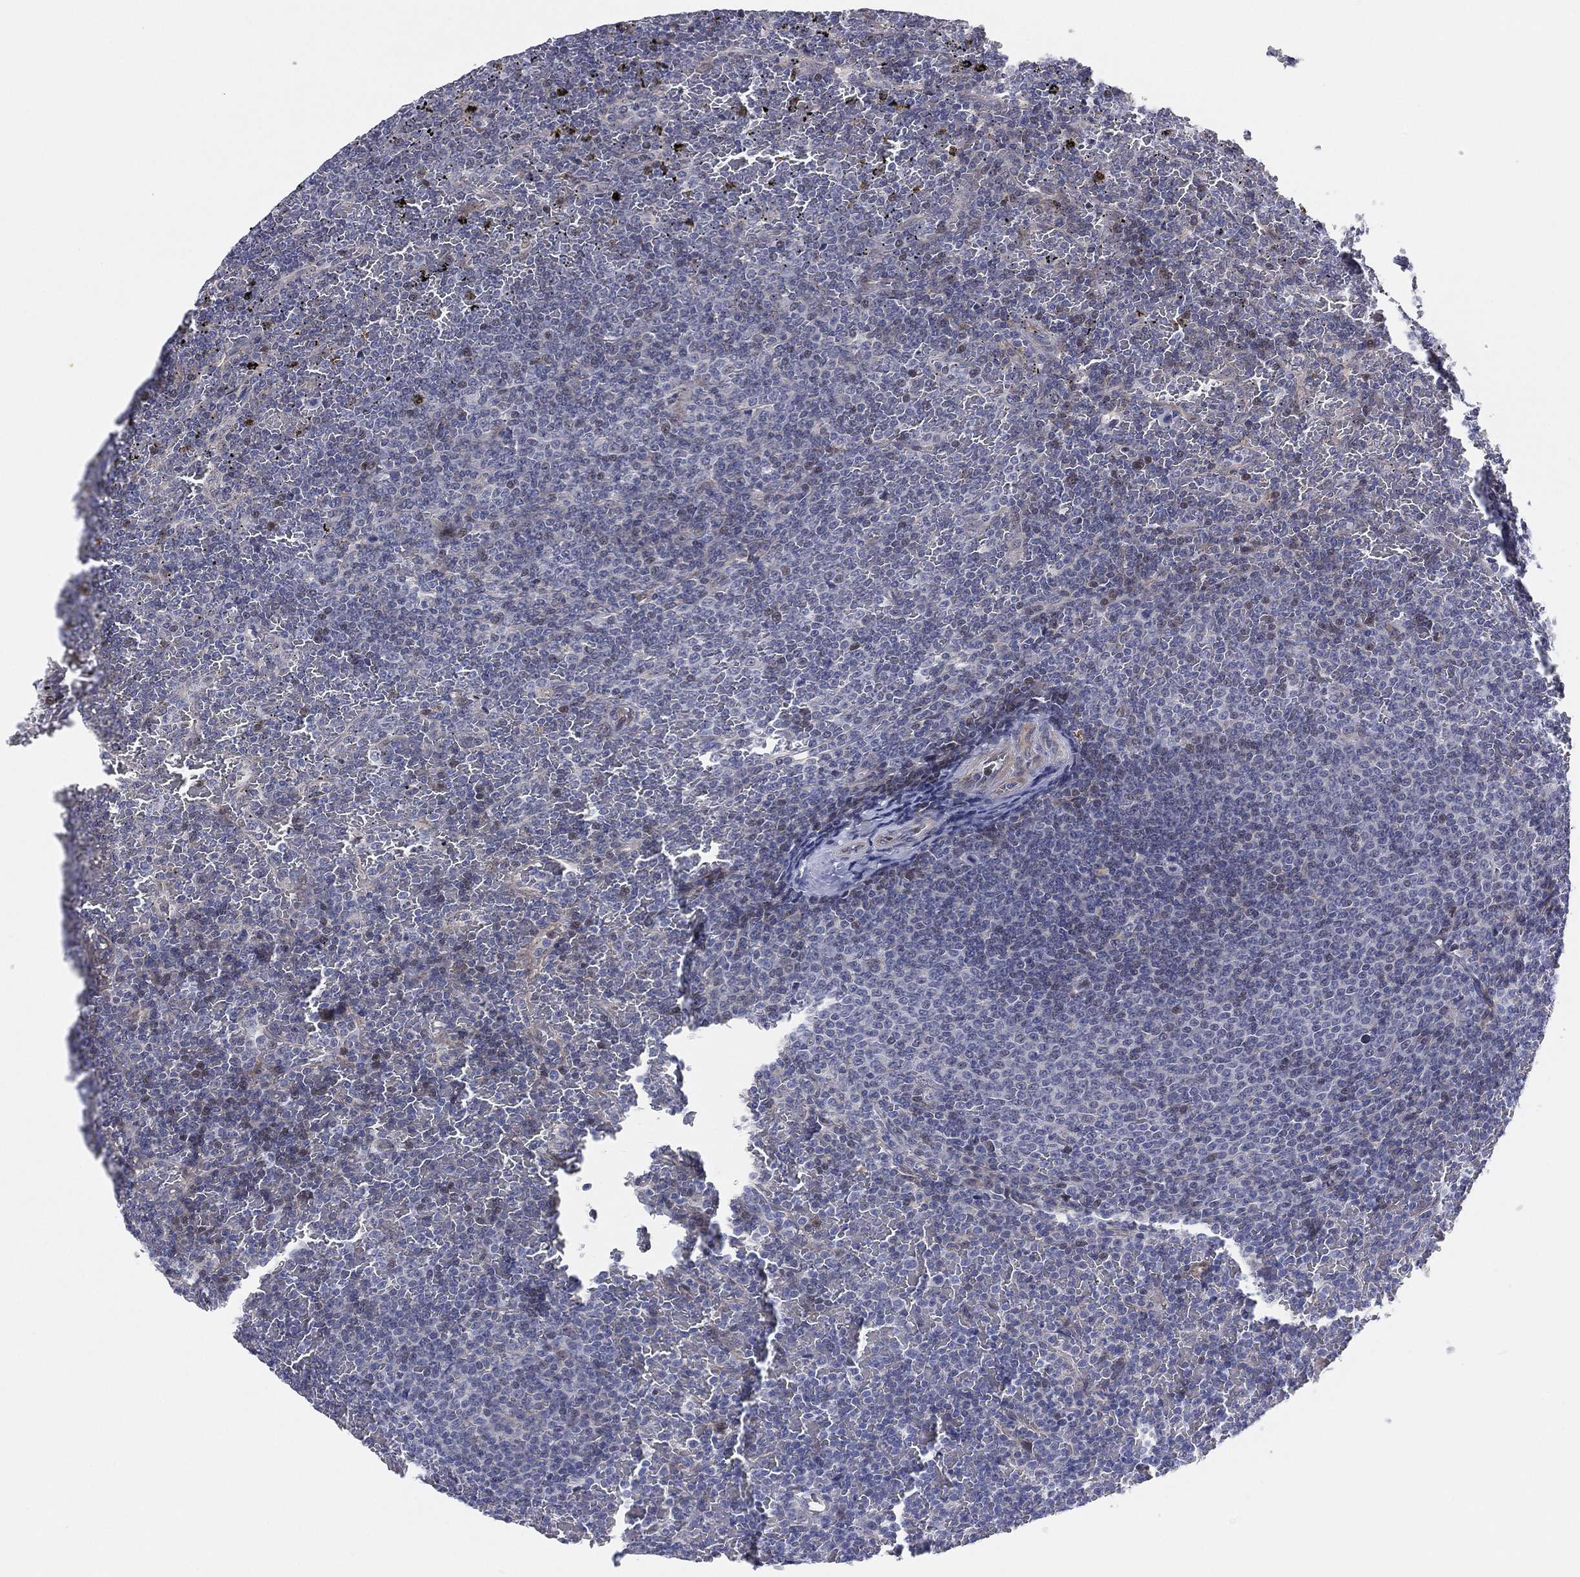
{"staining": {"intensity": "weak", "quantity": "<25%", "location": "cytoplasmic/membranous"}, "tissue": "lymphoma", "cell_type": "Tumor cells", "image_type": "cancer", "snomed": [{"axis": "morphology", "description": "Malignant lymphoma, non-Hodgkin's type, Low grade"}, {"axis": "topography", "description": "Spleen"}], "caption": "Tumor cells show no significant protein staining in malignant lymphoma, non-Hodgkin's type (low-grade).", "gene": "UTP14A", "patient": {"sex": "female", "age": 77}}